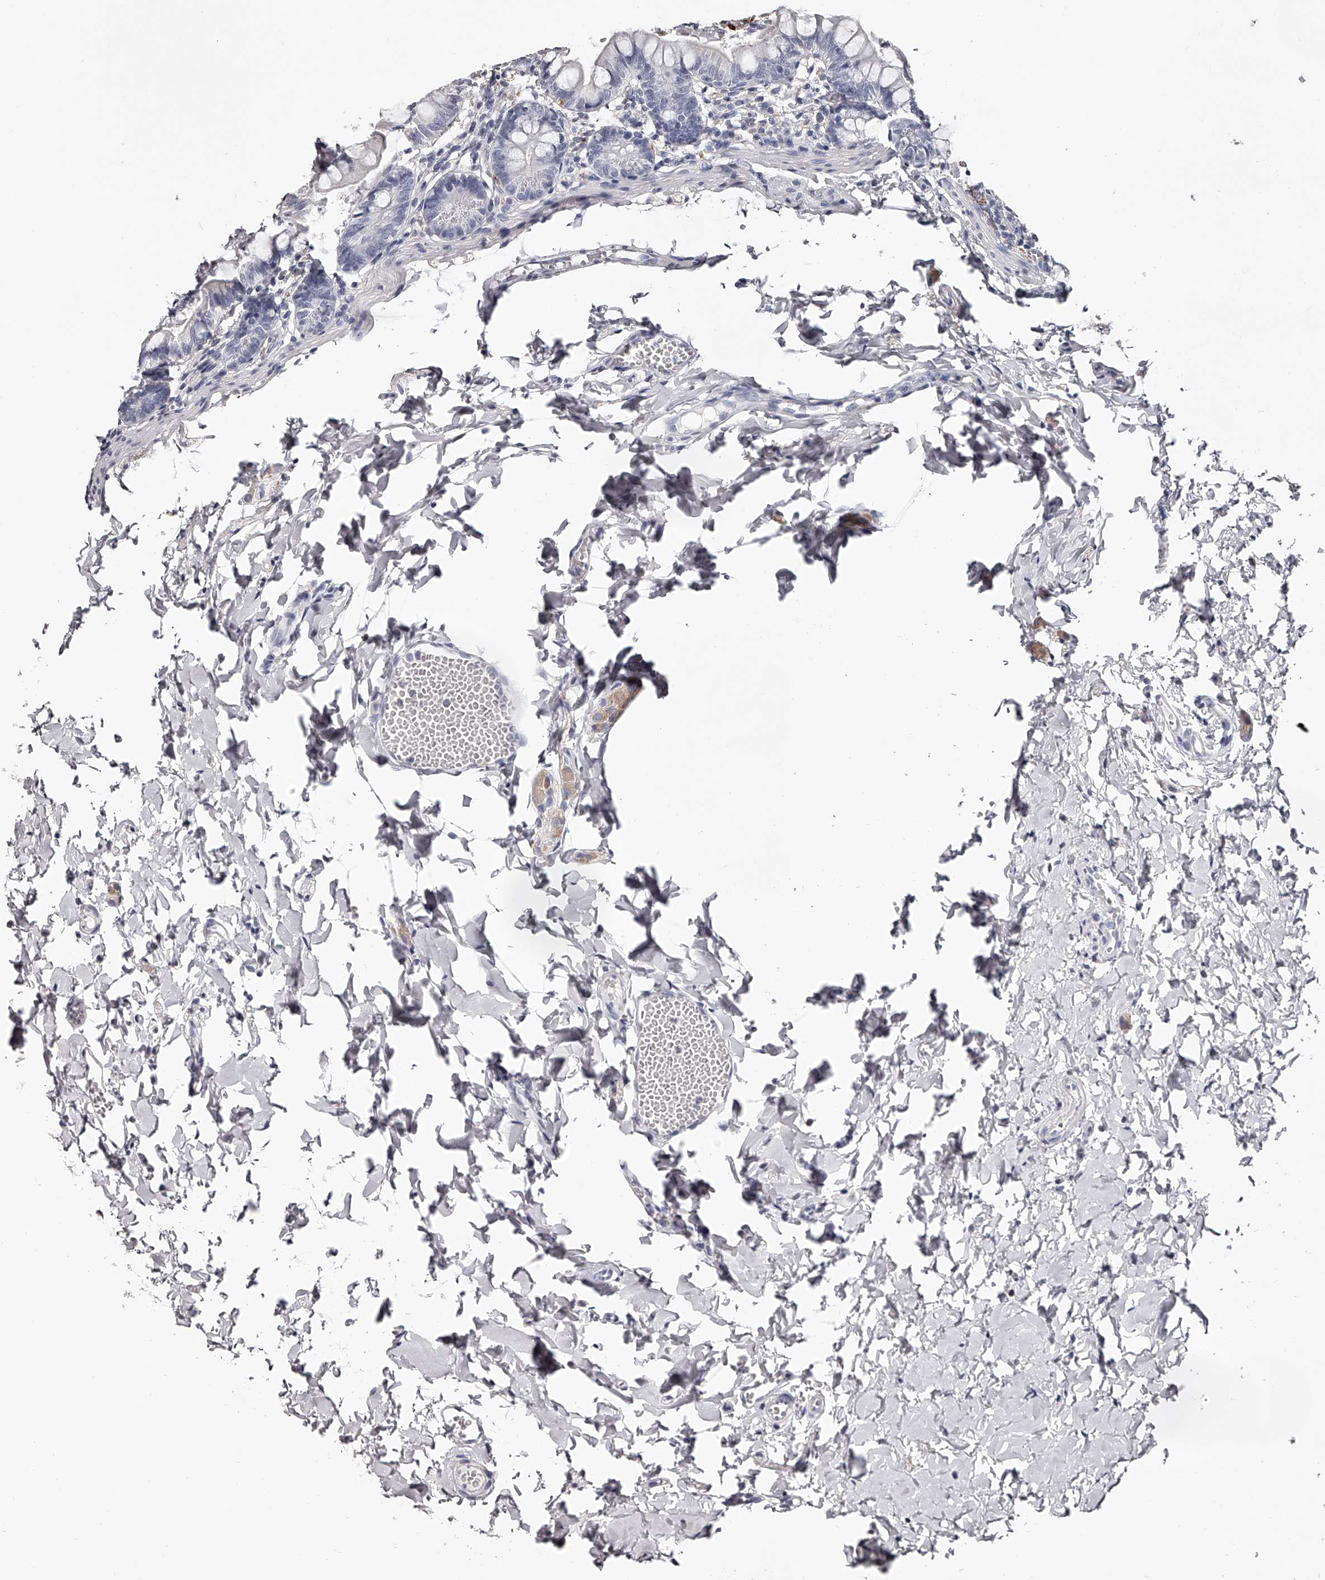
{"staining": {"intensity": "negative", "quantity": "none", "location": "none"}, "tissue": "small intestine", "cell_type": "Glandular cells", "image_type": "normal", "snomed": [{"axis": "morphology", "description": "Normal tissue, NOS"}, {"axis": "topography", "description": "Small intestine"}], "caption": "IHC micrograph of normal small intestine: human small intestine stained with DAB demonstrates no significant protein positivity in glandular cells. Brightfield microscopy of immunohistochemistry (IHC) stained with DAB (3,3'-diaminobenzidine) (brown) and hematoxylin (blue), captured at high magnification.", "gene": "PACSIN1", "patient": {"sex": "male", "age": 7}}